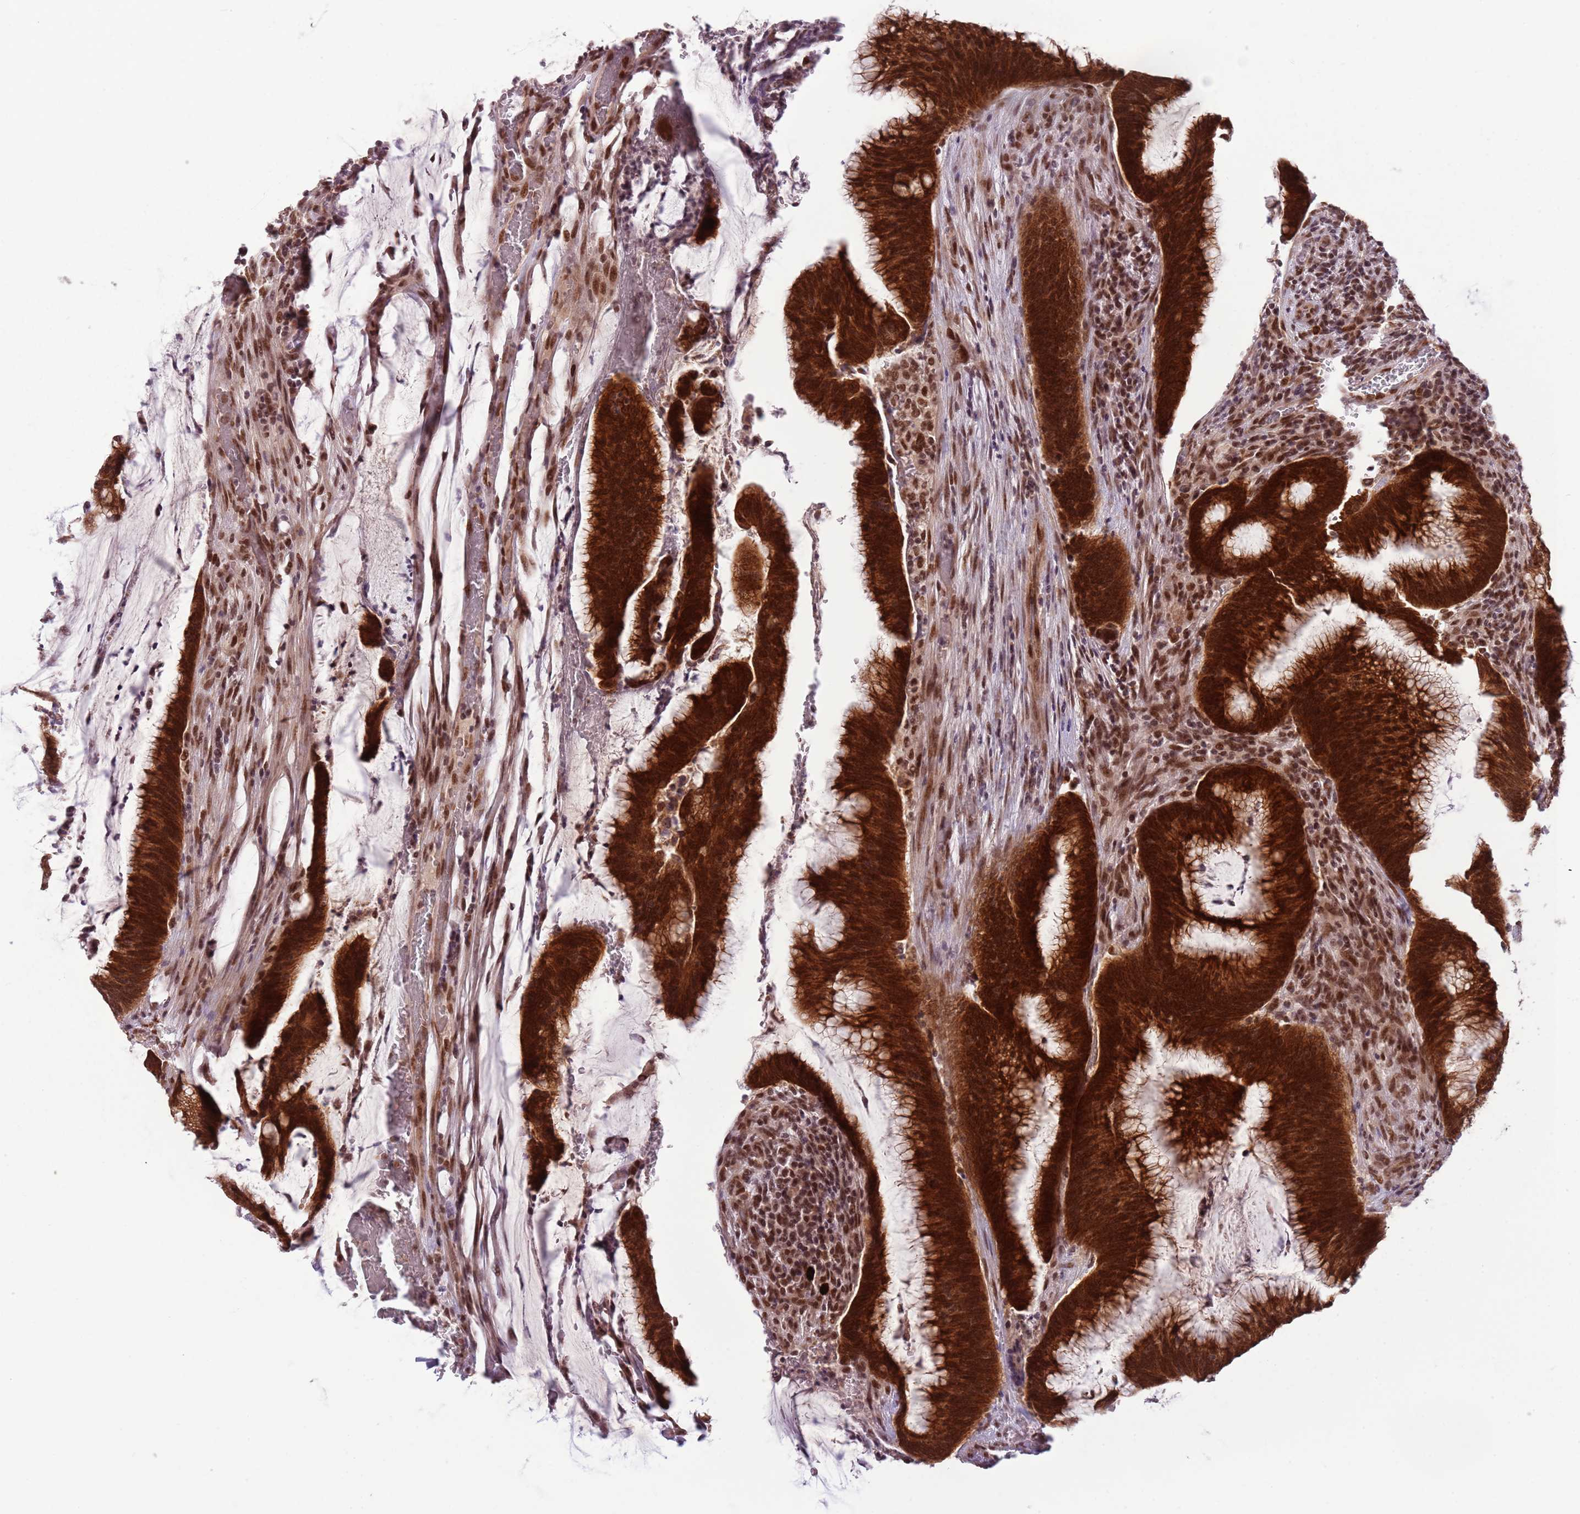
{"staining": {"intensity": "strong", "quantity": ">75%", "location": "cytoplasmic/membranous,nuclear"}, "tissue": "colorectal cancer", "cell_type": "Tumor cells", "image_type": "cancer", "snomed": [{"axis": "morphology", "description": "Adenocarcinoma, NOS"}, {"axis": "topography", "description": "Rectum"}], "caption": "Immunohistochemical staining of colorectal adenocarcinoma shows high levels of strong cytoplasmic/membranous and nuclear positivity in about >75% of tumor cells. (DAB (3,3'-diaminobenzidine) = brown stain, brightfield microscopy at high magnification).", "gene": "FAM120AOS", "patient": {"sex": "female", "age": 77}}